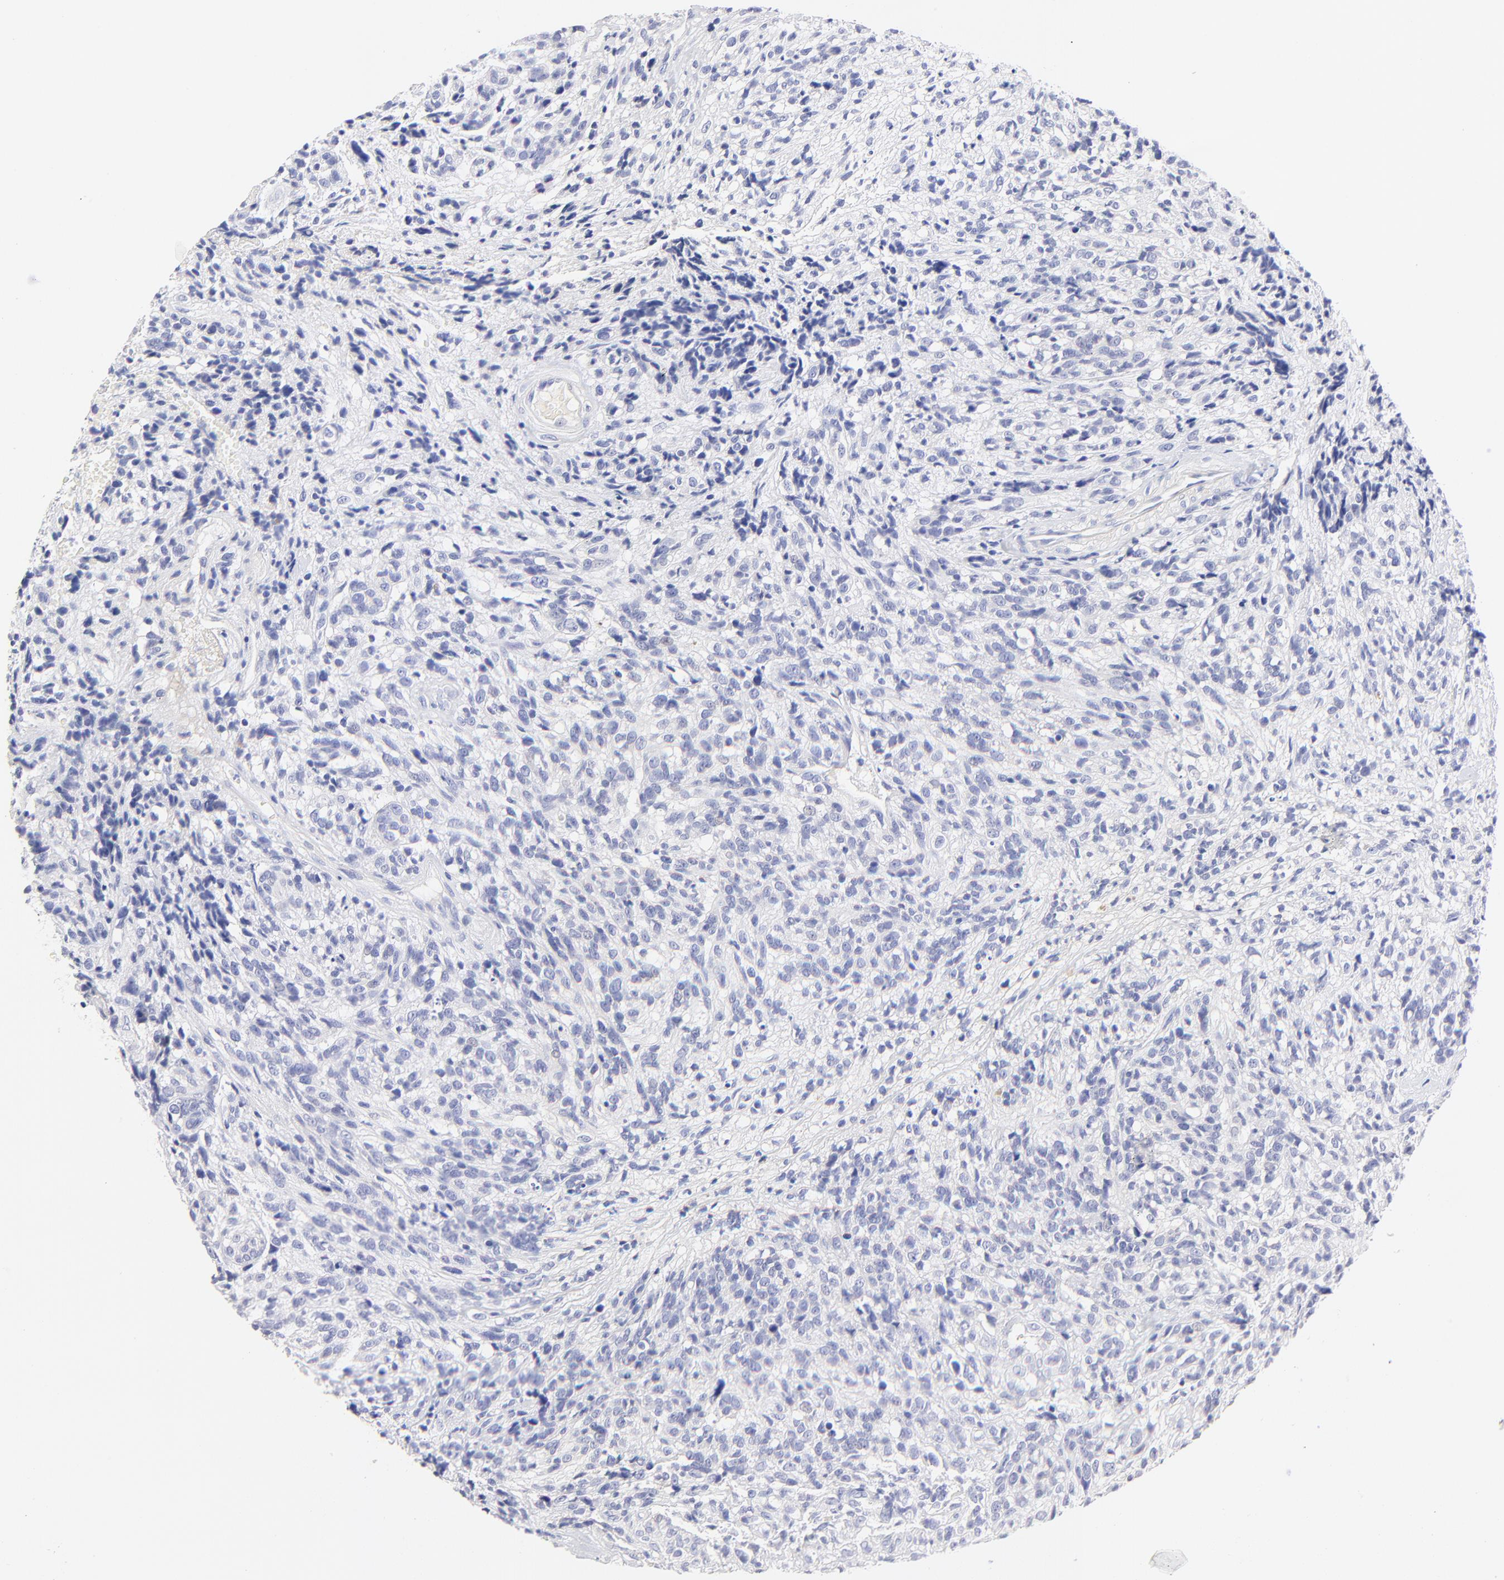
{"staining": {"intensity": "negative", "quantity": "none", "location": "none"}, "tissue": "glioma", "cell_type": "Tumor cells", "image_type": "cancer", "snomed": [{"axis": "morphology", "description": "Glioma, malignant, High grade"}, {"axis": "topography", "description": "Brain"}], "caption": "The immunohistochemistry histopathology image has no significant positivity in tumor cells of glioma tissue.", "gene": "EBP", "patient": {"sex": "male", "age": 66}}